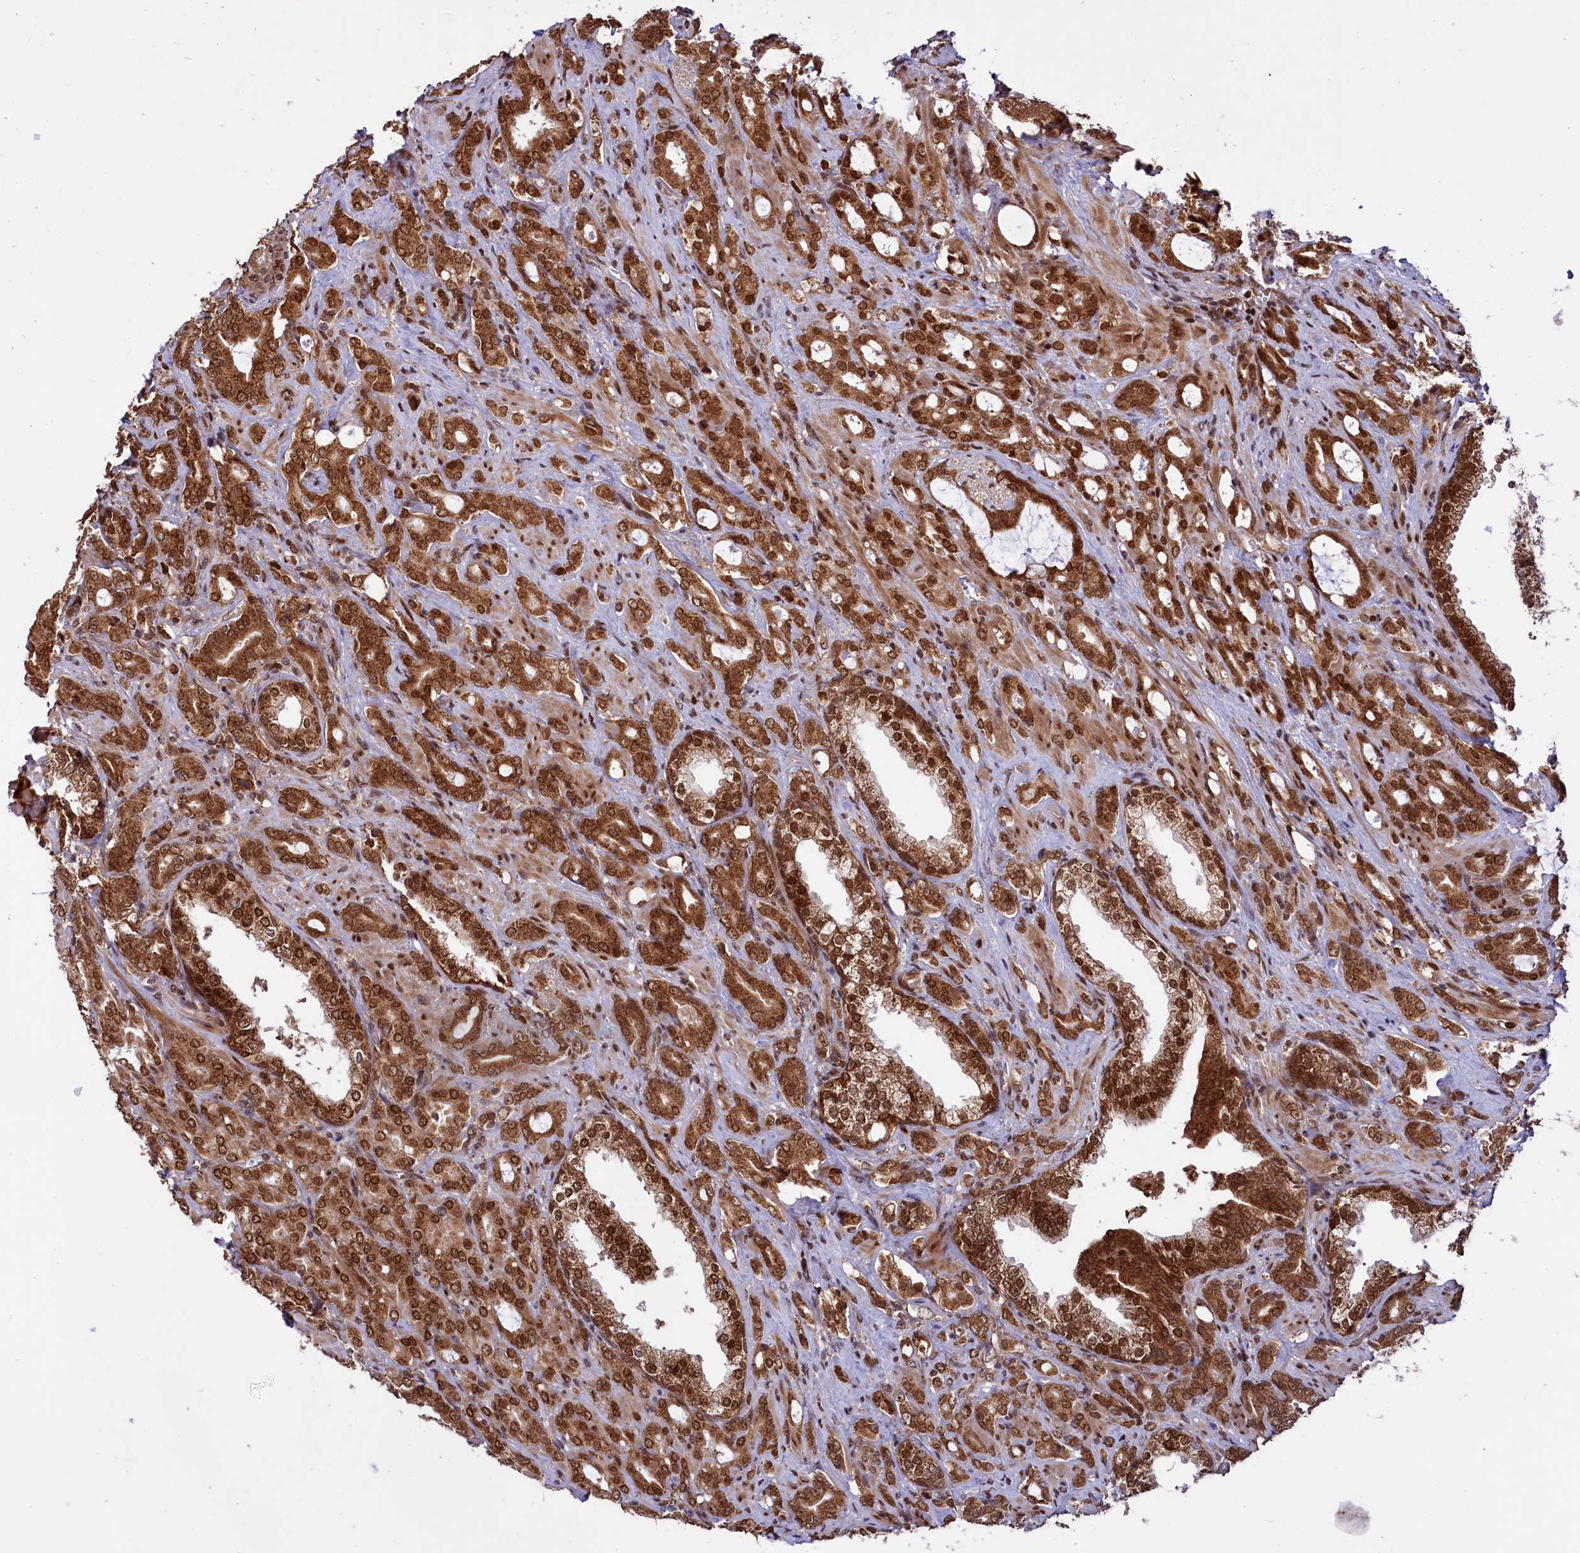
{"staining": {"intensity": "strong", "quantity": ">75%", "location": "cytoplasmic/membranous,nuclear"}, "tissue": "prostate cancer", "cell_type": "Tumor cells", "image_type": "cancer", "snomed": [{"axis": "morphology", "description": "Adenocarcinoma, High grade"}, {"axis": "topography", "description": "Prostate"}], "caption": "An immunohistochemistry (IHC) histopathology image of neoplastic tissue is shown. Protein staining in brown labels strong cytoplasmic/membranous and nuclear positivity in adenocarcinoma (high-grade) (prostate) within tumor cells.", "gene": "PHC3", "patient": {"sex": "male", "age": 72}}